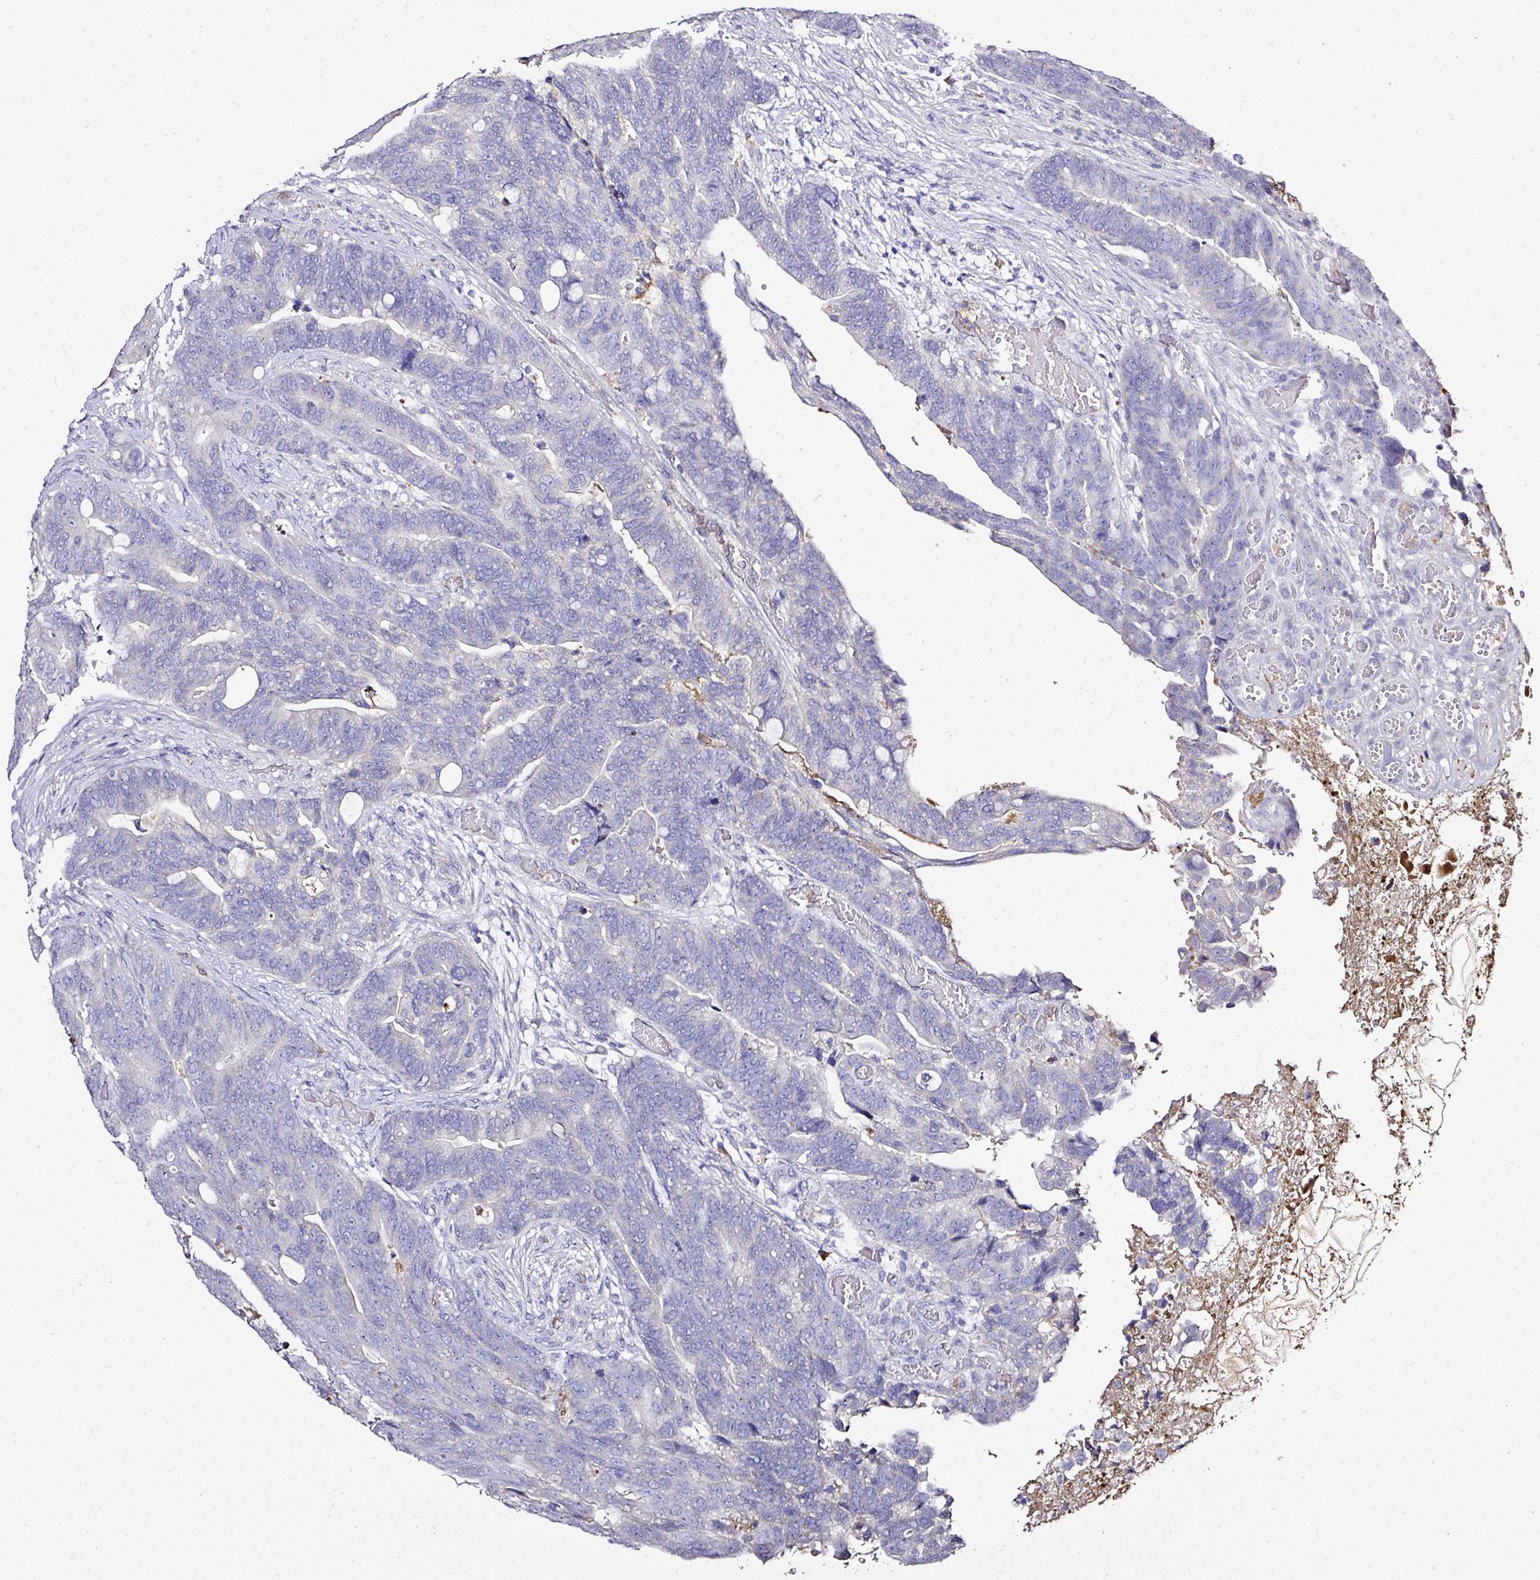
{"staining": {"intensity": "negative", "quantity": "none", "location": "none"}, "tissue": "colorectal cancer", "cell_type": "Tumor cells", "image_type": "cancer", "snomed": [{"axis": "morphology", "description": "Adenocarcinoma, NOS"}, {"axis": "topography", "description": "Colon"}], "caption": "Histopathology image shows no protein staining in tumor cells of colorectal cancer tissue.", "gene": "CAB39L", "patient": {"sex": "female", "age": 82}}